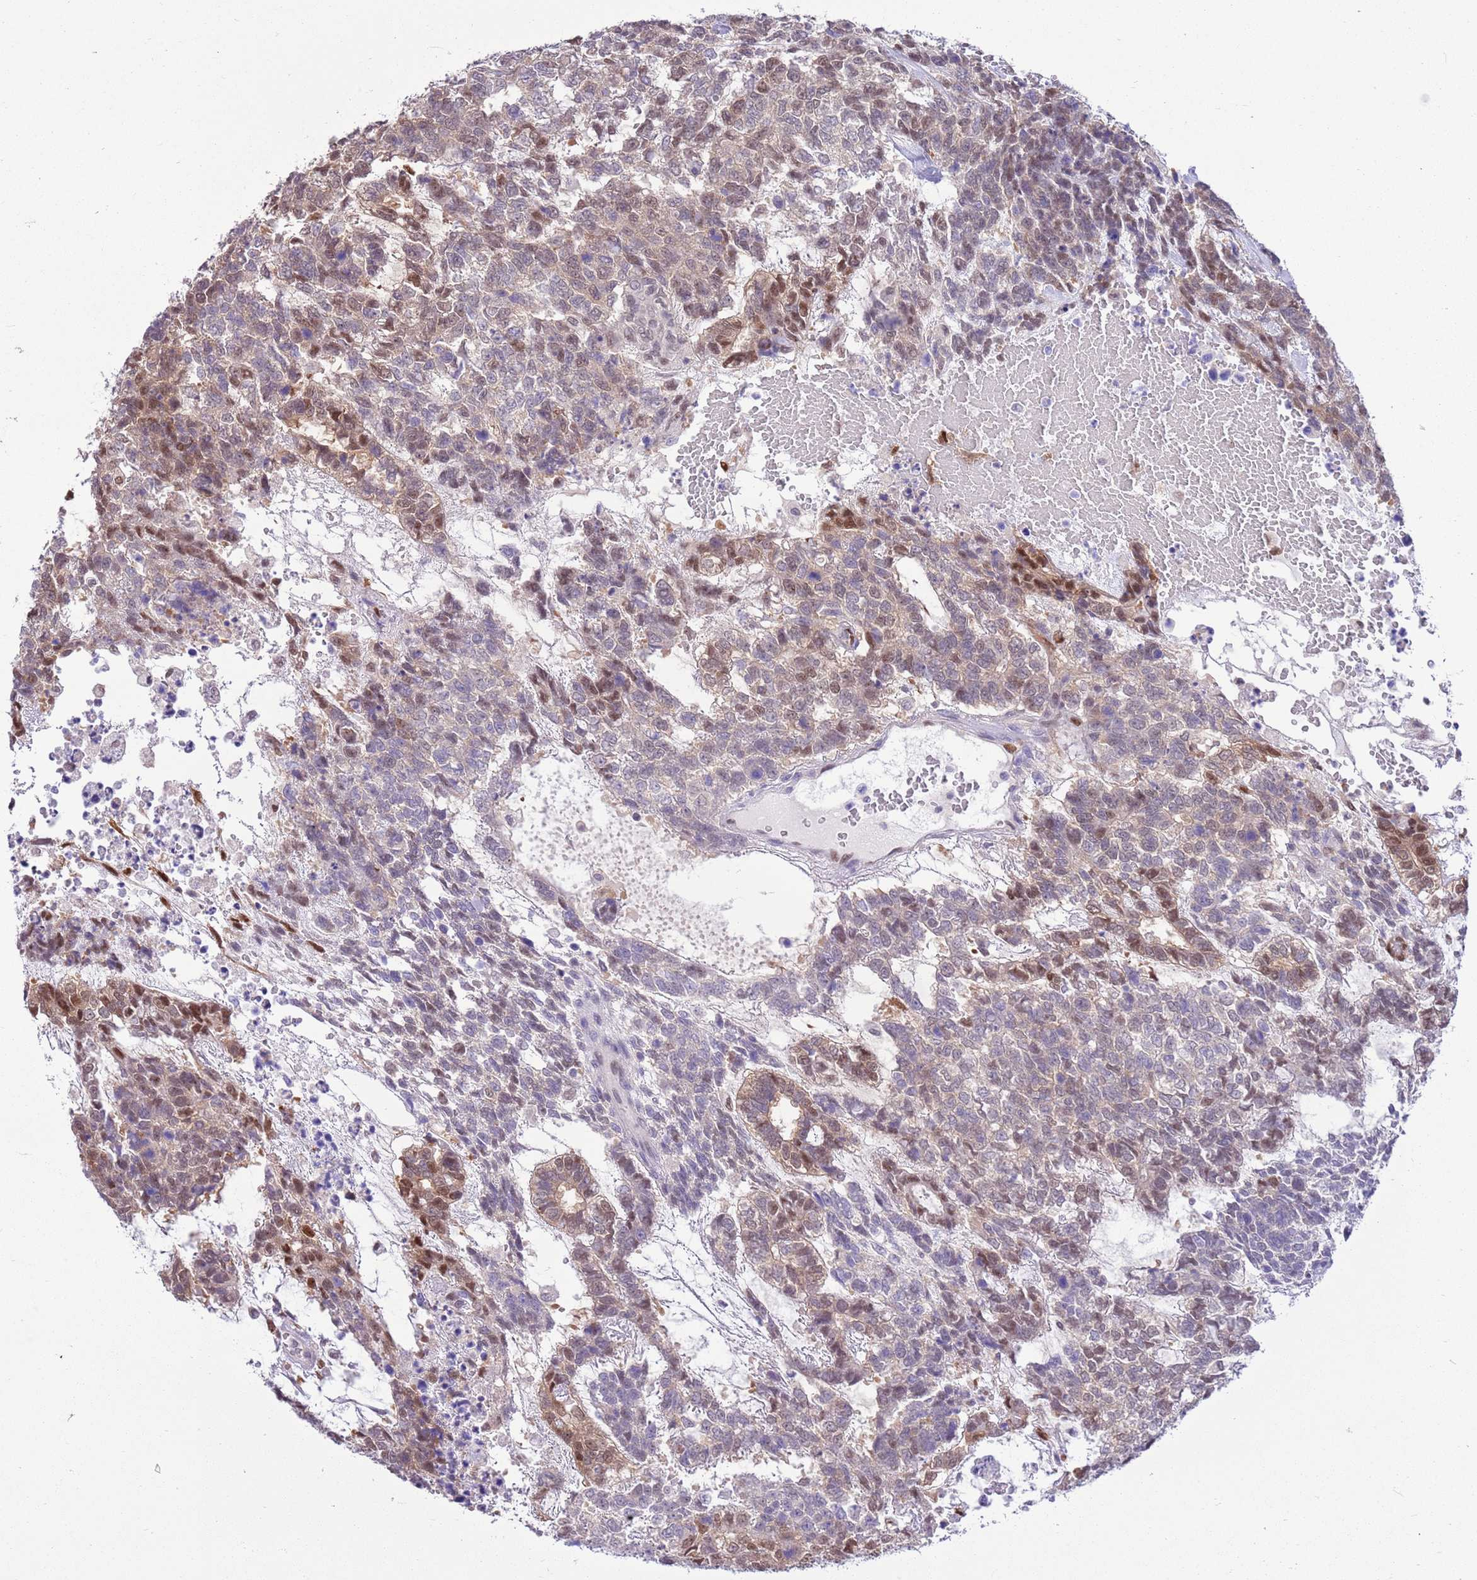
{"staining": {"intensity": "moderate", "quantity": "25%-75%", "location": "cytoplasmic/membranous,nuclear"}, "tissue": "testis cancer", "cell_type": "Tumor cells", "image_type": "cancer", "snomed": [{"axis": "morphology", "description": "Carcinoma, Embryonal, NOS"}, {"axis": "topography", "description": "Testis"}], "caption": "Protein expression by immunohistochemistry demonstrates moderate cytoplasmic/membranous and nuclear staining in about 25%-75% of tumor cells in testis cancer.", "gene": "DDI2", "patient": {"sex": "male", "age": 23}}